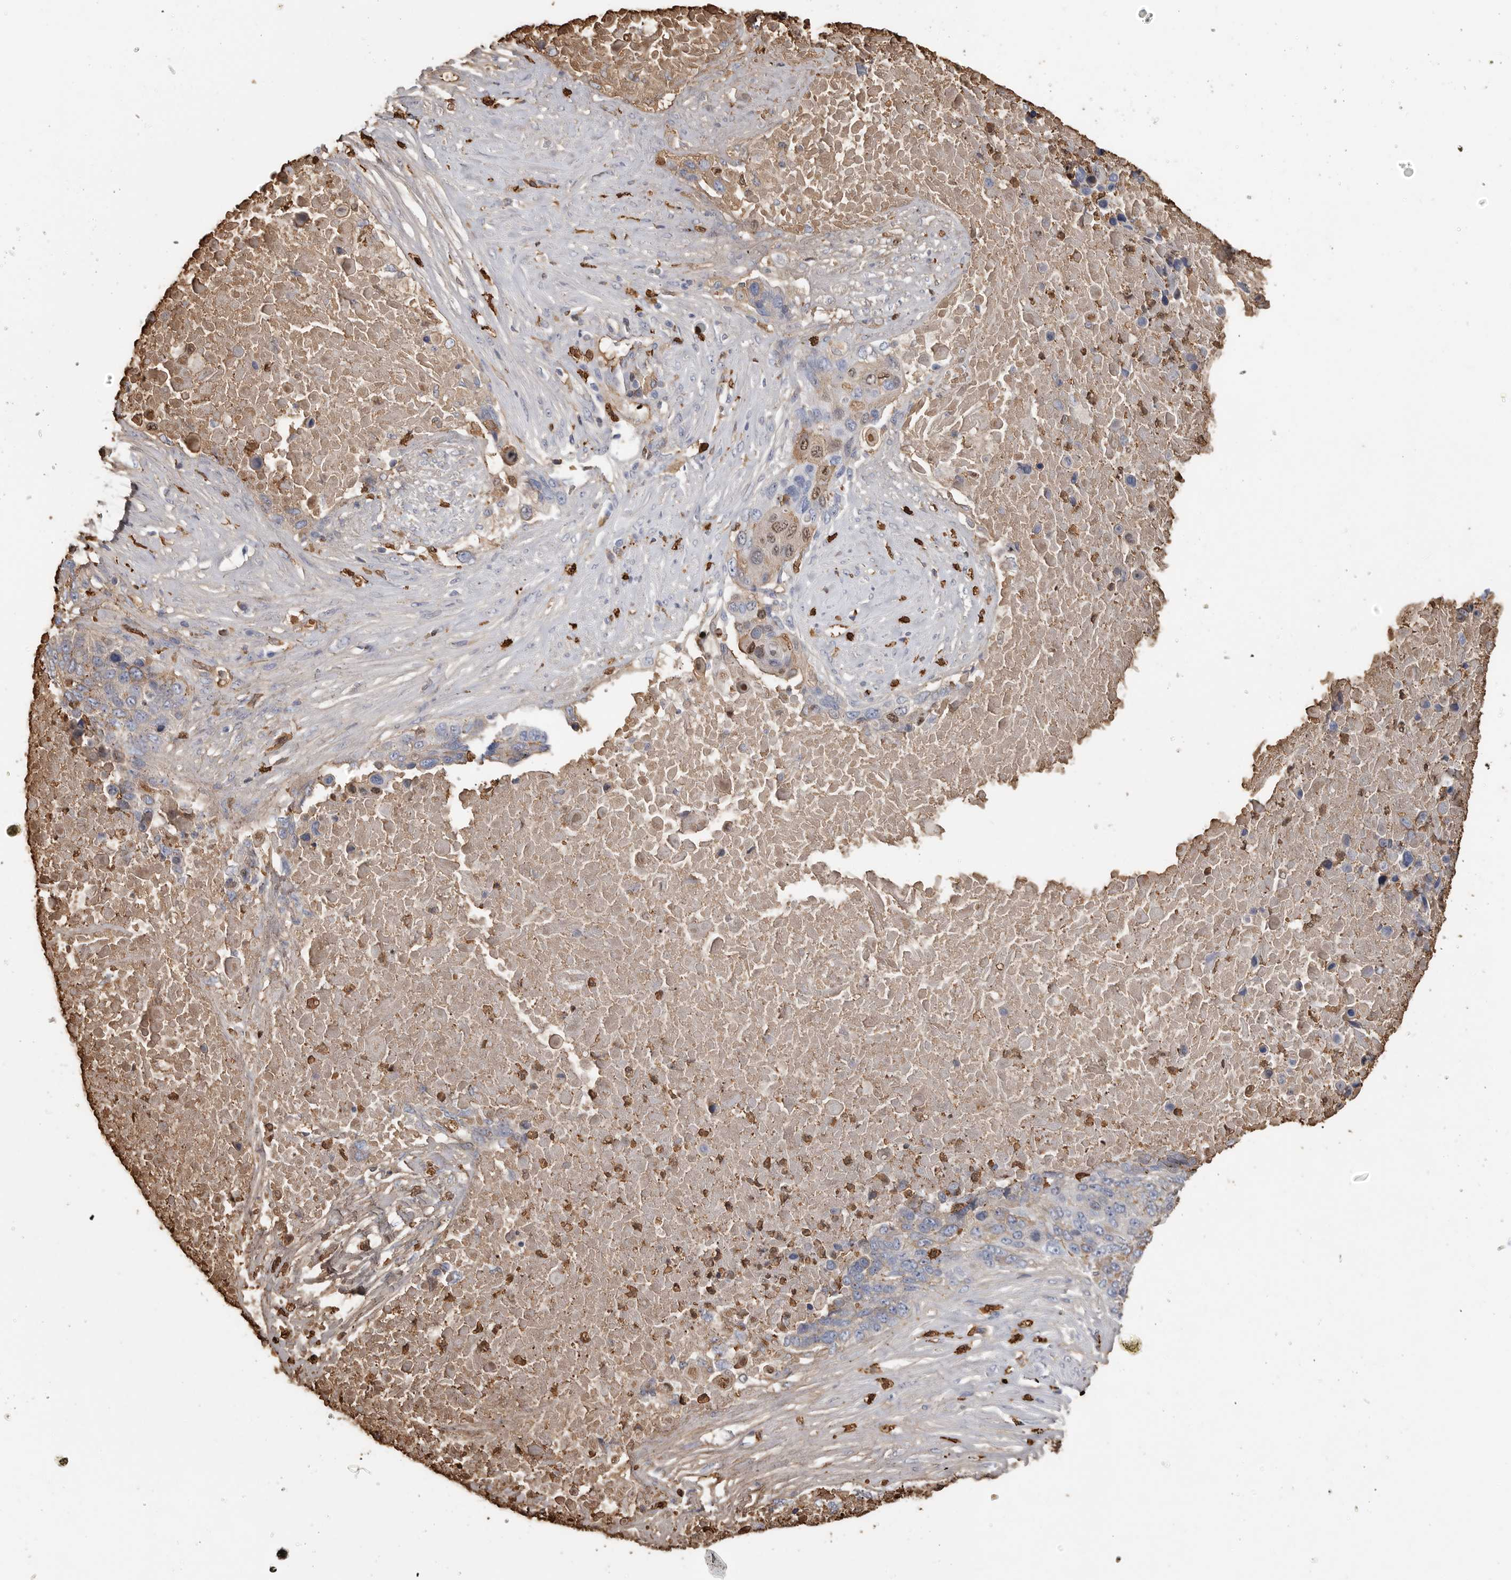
{"staining": {"intensity": "weak", "quantity": "<25%", "location": "nuclear"}, "tissue": "lung cancer", "cell_type": "Tumor cells", "image_type": "cancer", "snomed": [{"axis": "morphology", "description": "Squamous cell carcinoma, NOS"}, {"axis": "topography", "description": "Lung"}], "caption": "This is a image of IHC staining of lung squamous cell carcinoma, which shows no positivity in tumor cells.", "gene": "CYB561D1", "patient": {"sex": "male", "age": 66}}